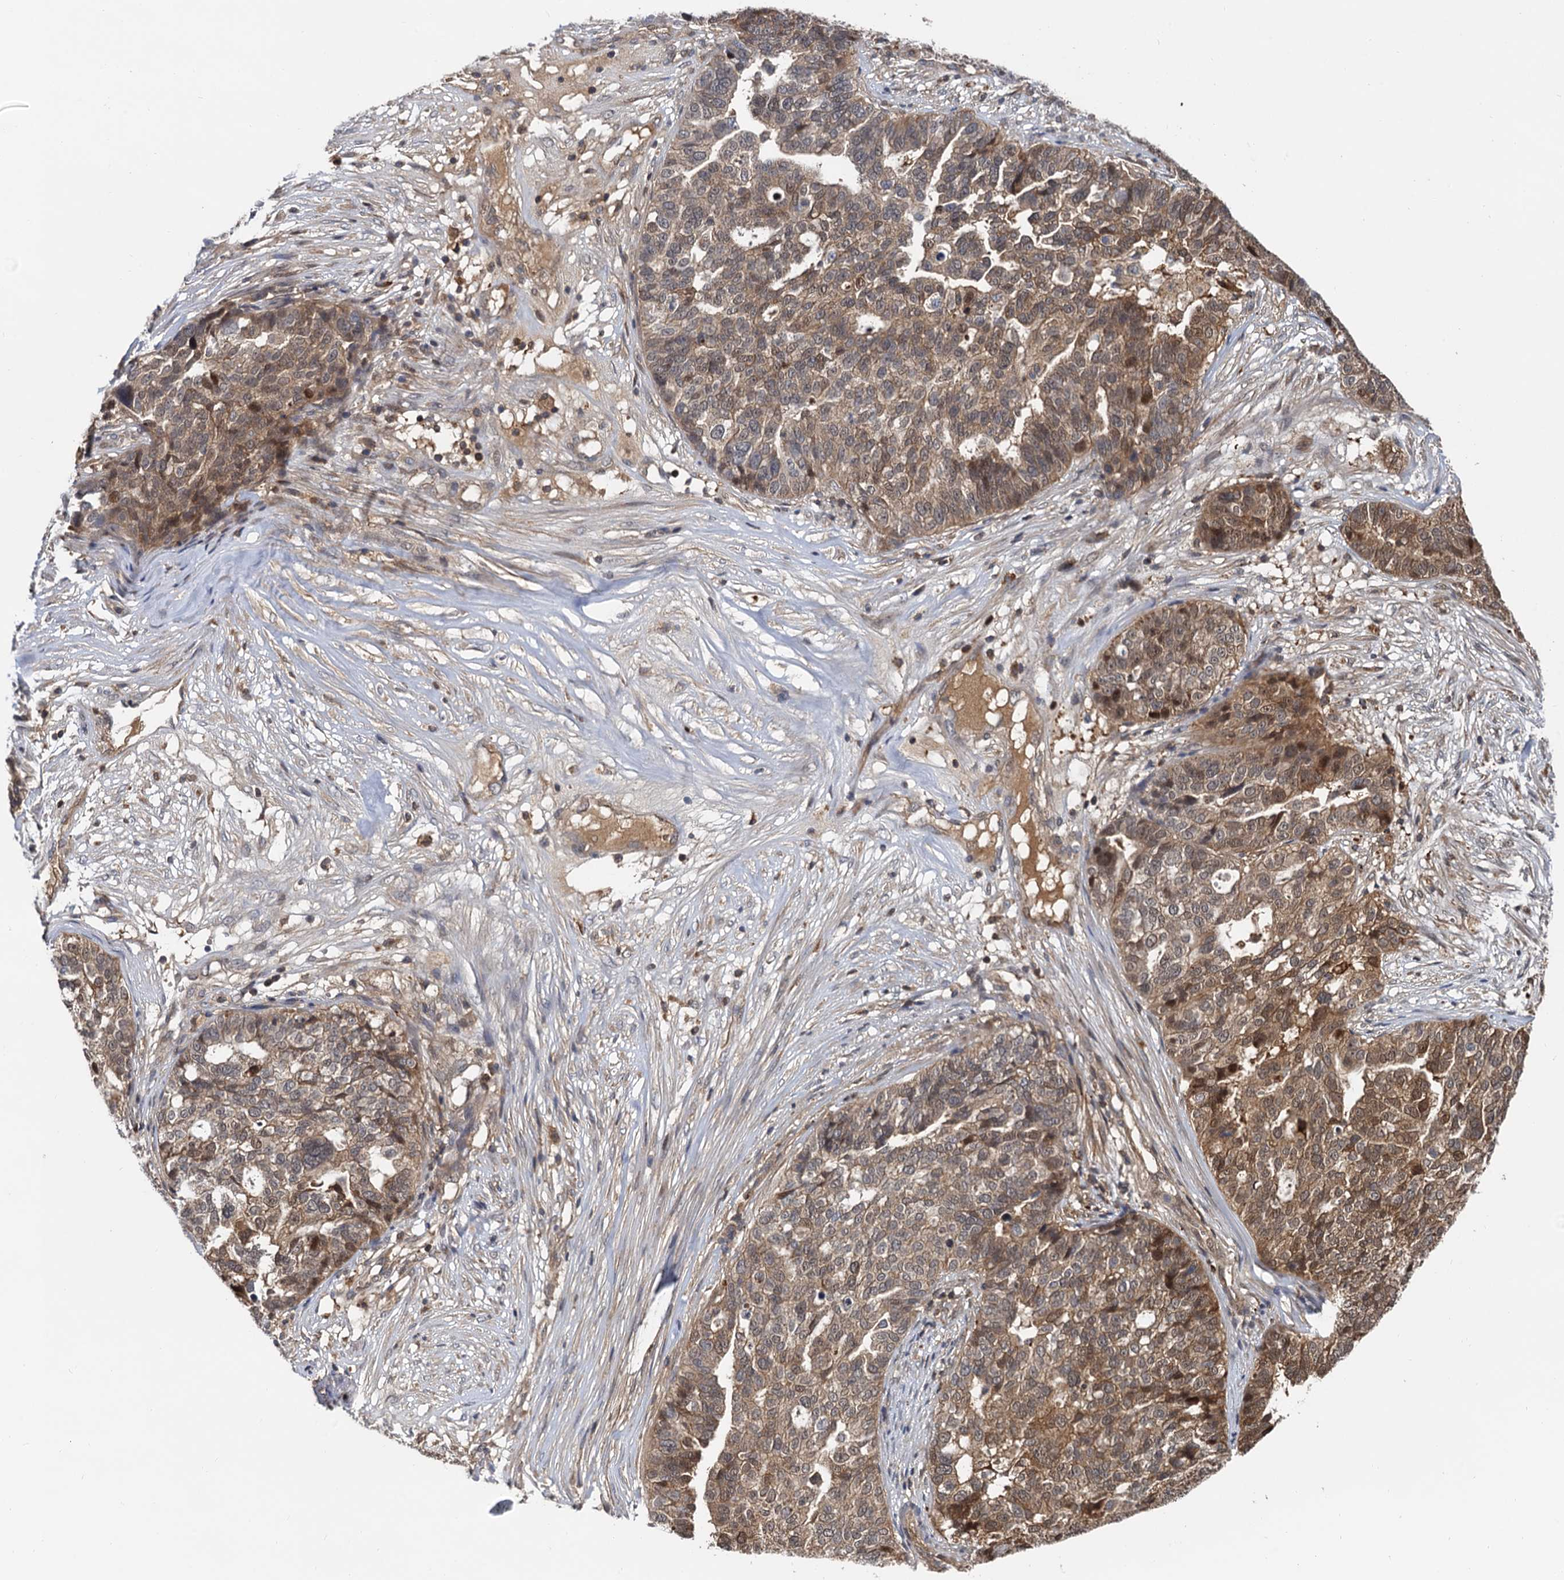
{"staining": {"intensity": "moderate", "quantity": ">75%", "location": "cytoplasmic/membranous"}, "tissue": "ovarian cancer", "cell_type": "Tumor cells", "image_type": "cancer", "snomed": [{"axis": "morphology", "description": "Cystadenocarcinoma, serous, NOS"}, {"axis": "topography", "description": "Ovary"}], "caption": "This micrograph exhibits immunohistochemistry (IHC) staining of human ovarian cancer, with medium moderate cytoplasmic/membranous positivity in about >75% of tumor cells.", "gene": "SELENOP", "patient": {"sex": "female", "age": 59}}